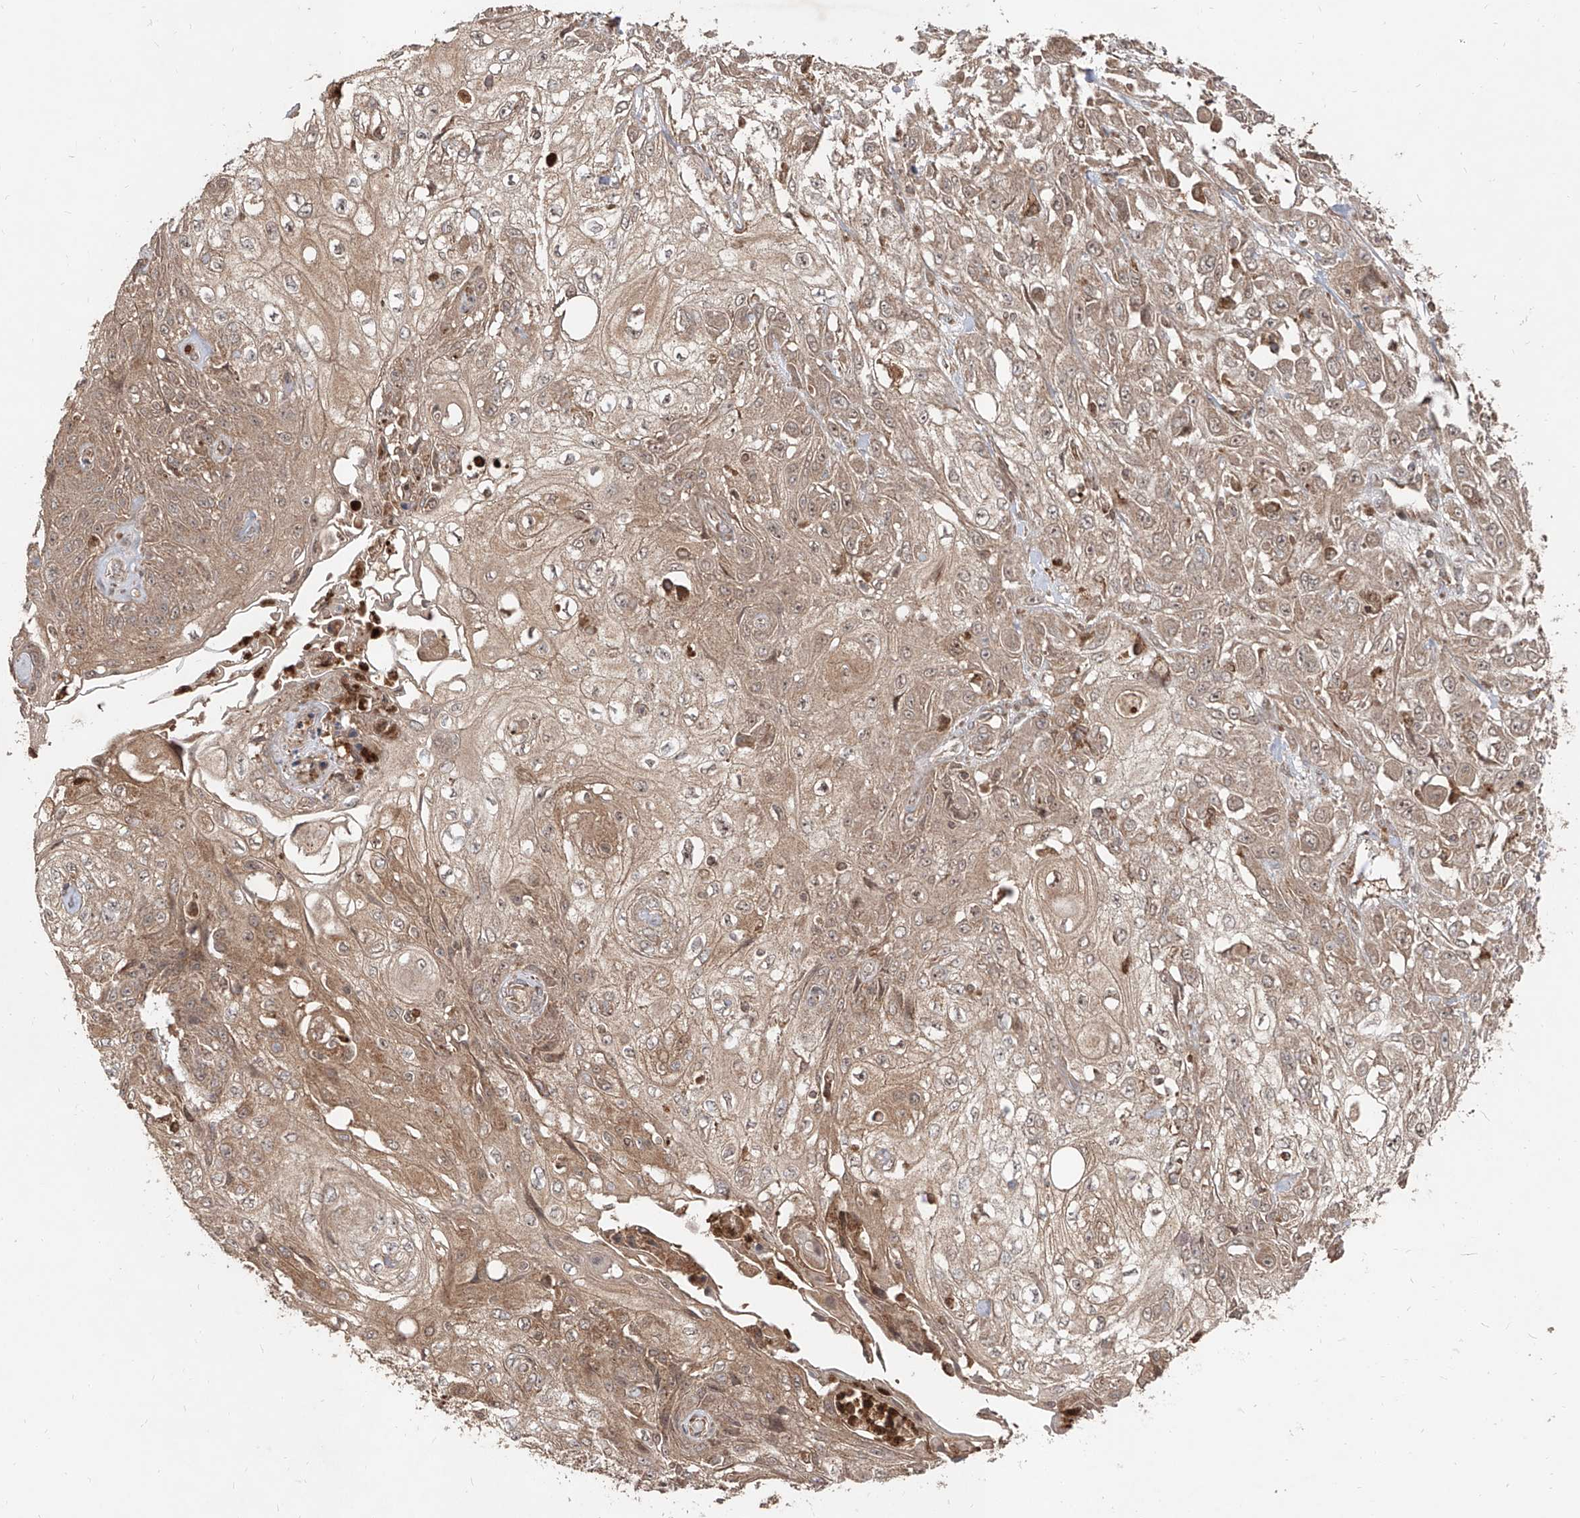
{"staining": {"intensity": "weak", "quantity": ">75%", "location": "cytoplasmic/membranous"}, "tissue": "skin cancer", "cell_type": "Tumor cells", "image_type": "cancer", "snomed": [{"axis": "morphology", "description": "Squamous cell carcinoma, NOS"}, {"axis": "morphology", "description": "Squamous cell carcinoma, metastatic, NOS"}, {"axis": "topography", "description": "Skin"}, {"axis": "topography", "description": "Lymph node"}], "caption": "DAB (3,3'-diaminobenzidine) immunohistochemical staining of skin cancer demonstrates weak cytoplasmic/membranous protein expression in about >75% of tumor cells.", "gene": "AIM2", "patient": {"sex": "male", "age": 75}}